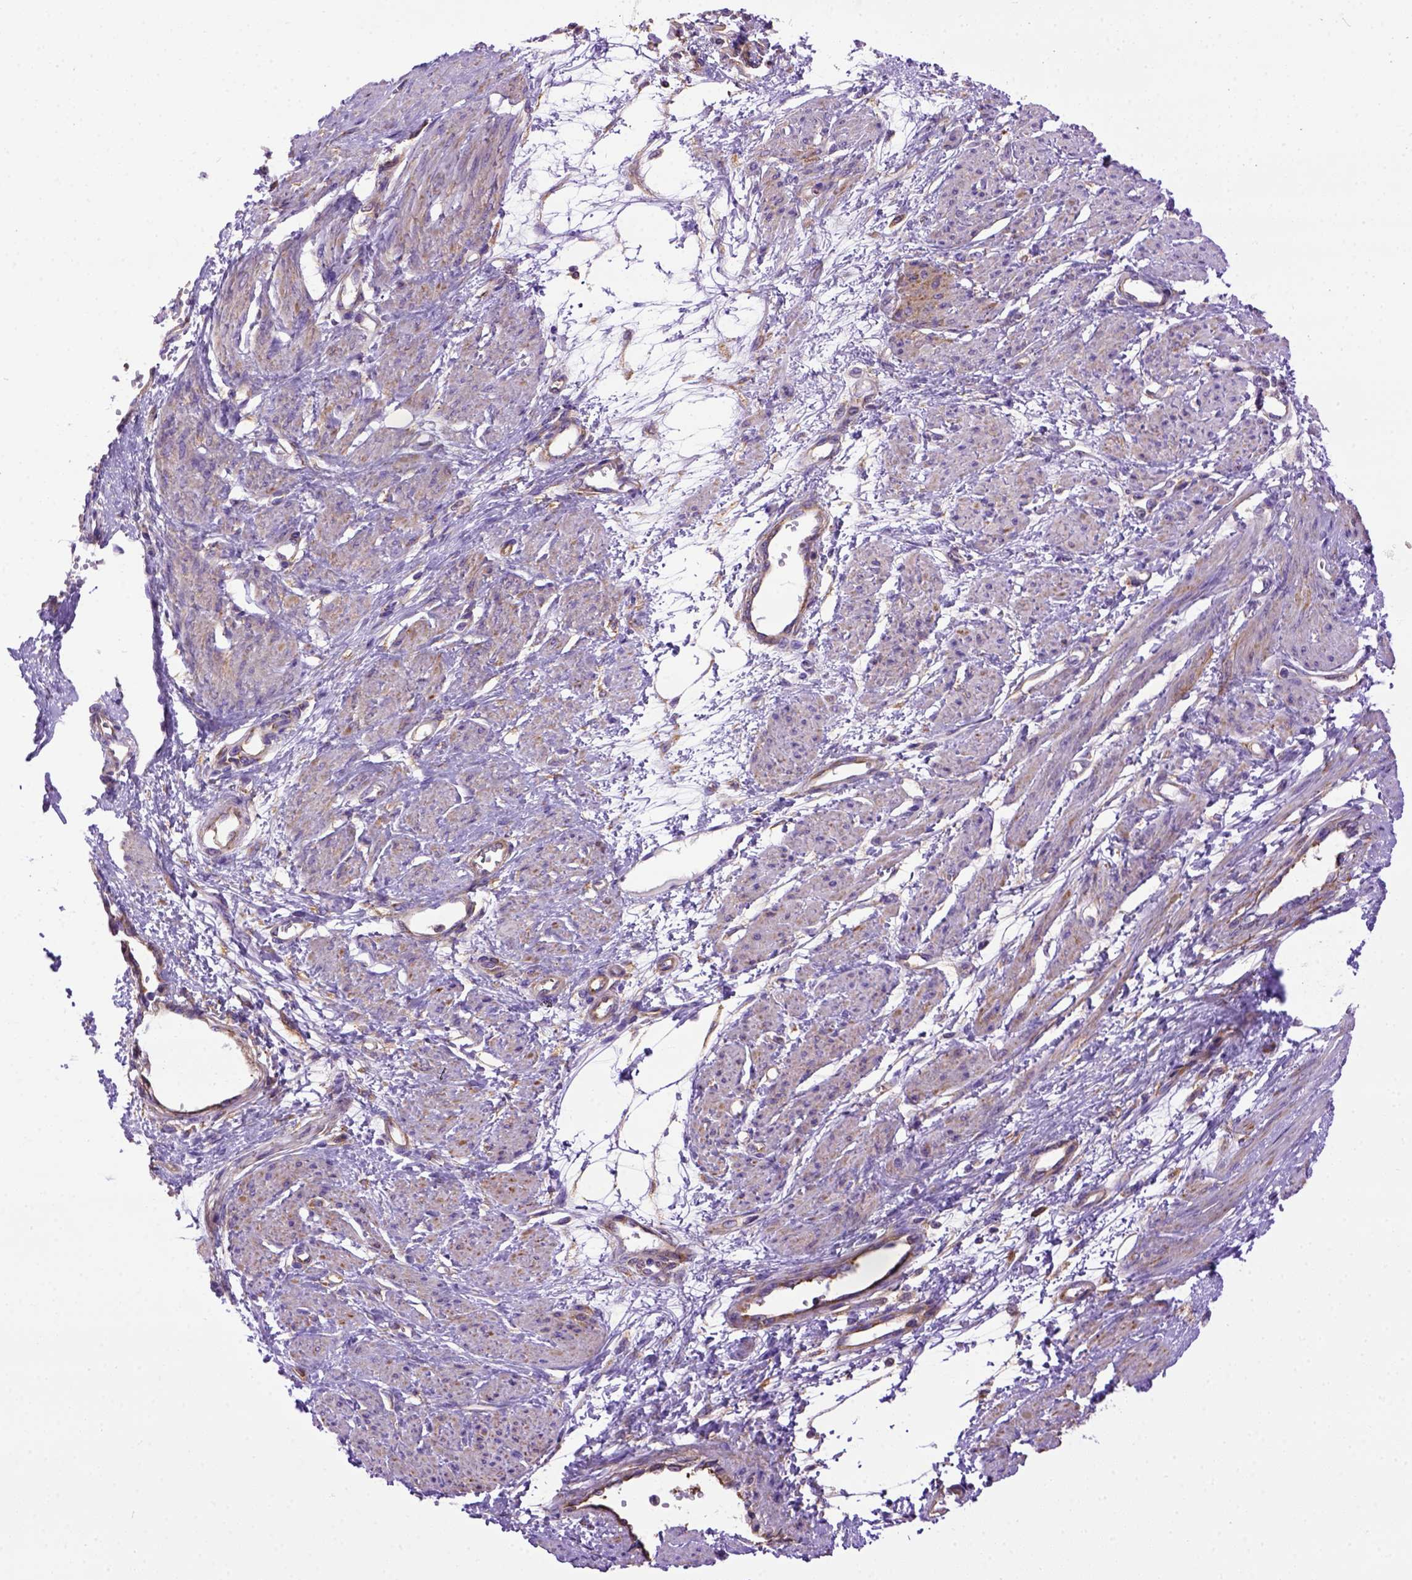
{"staining": {"intensity": "weak", "quantity": "<25%", "location": "cytoplasmic/membranous"}, "tissue": "smooth muscle", "cell_type": "Smooth muscle cells", "image_type": "normal", "snomed": [{"axis": "morphology", "description": "Normal tissue, NOS"}, {"axis": "topography", "description": "Smooth muscle"}, {"axis": "topography", "description": "Uterus"}], "caption": "Micrograph shows no protein expression in smooth muscle cells of normal smooth muscle.", "gene": "MVP", "patient": {"sex": "female", "age": 39}}